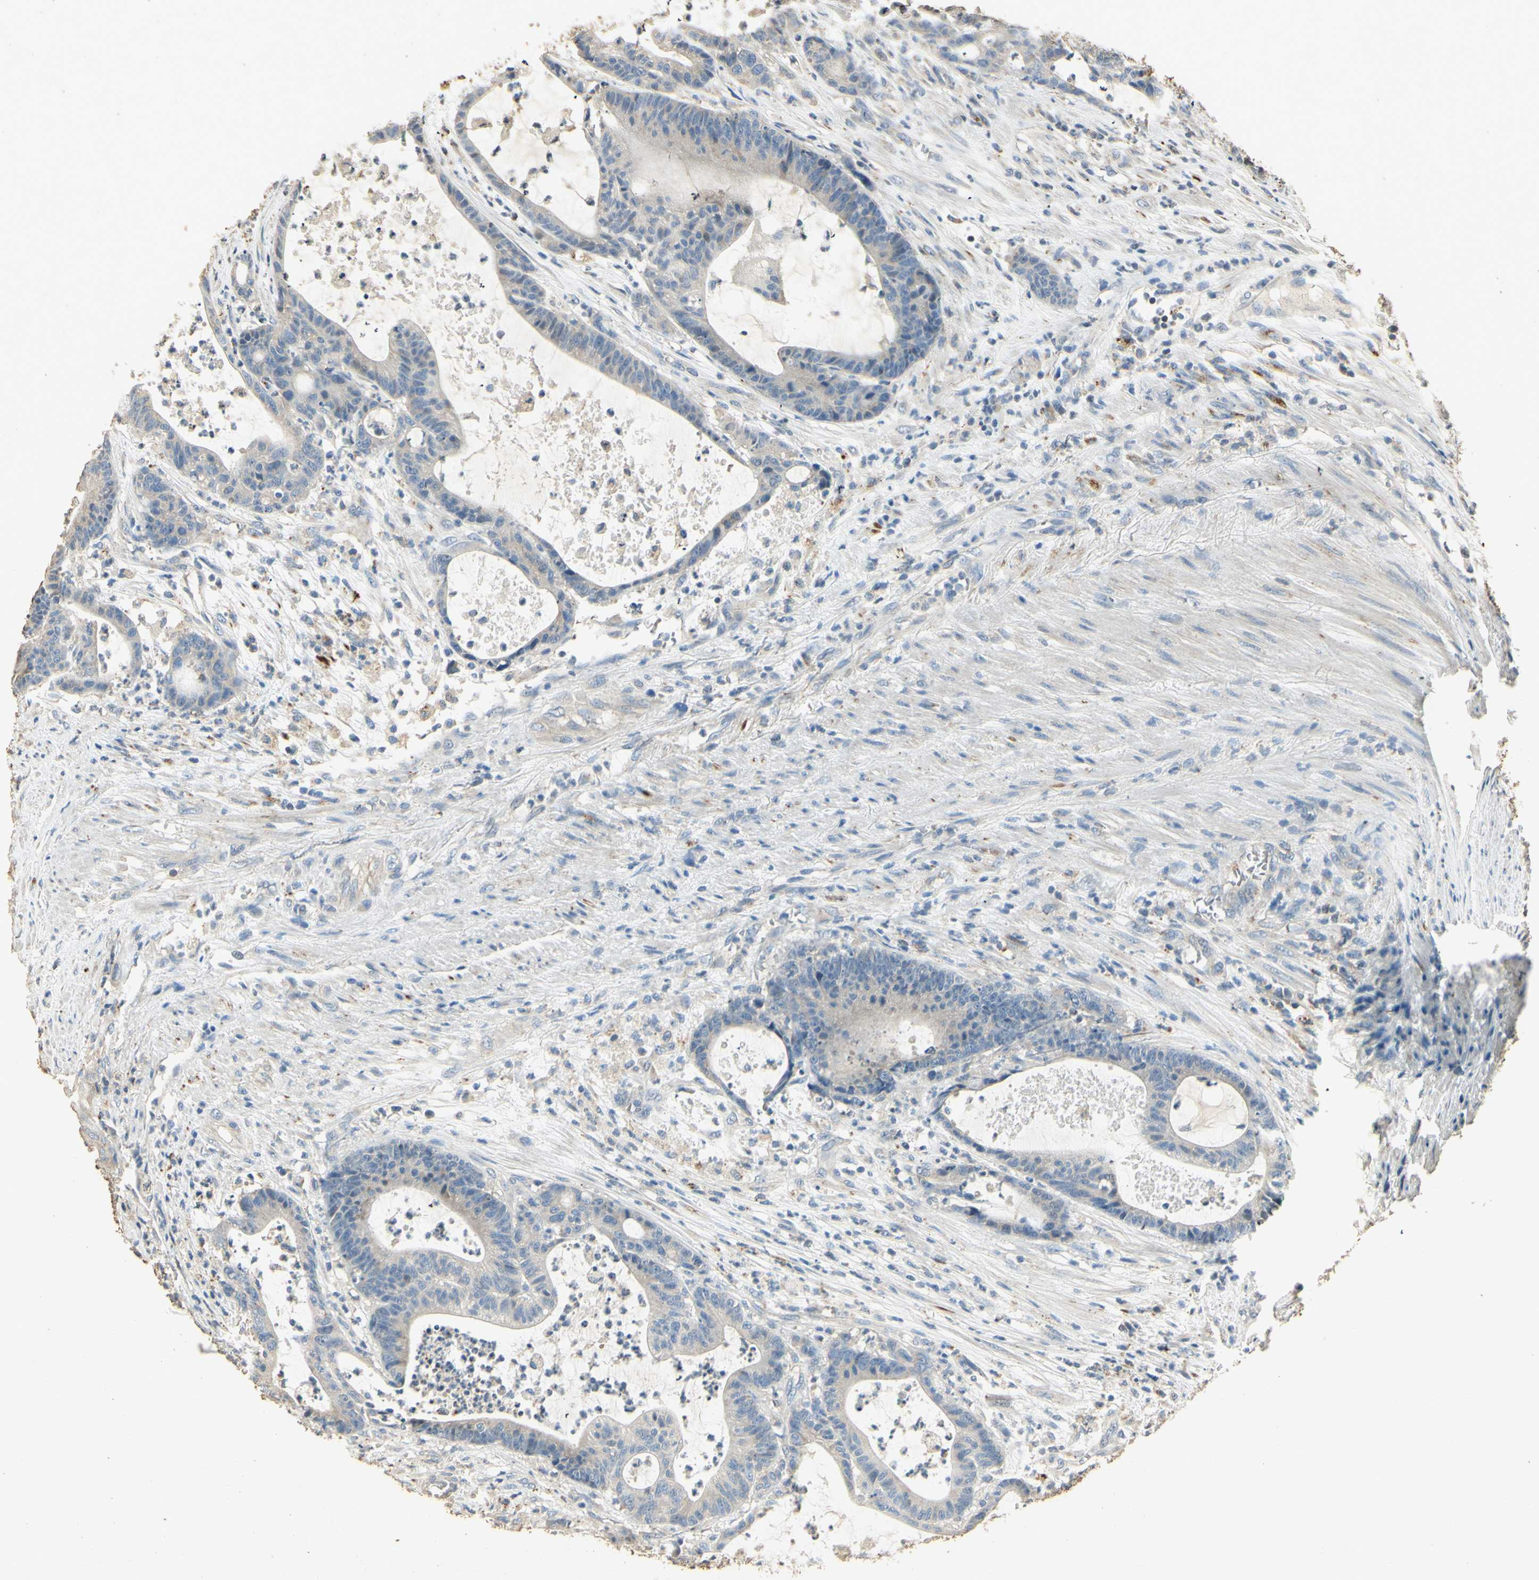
{"staining": {"intensity": "negative", "quantity": "none", "location": "none"}, "tissue": "colorectal cancer", "cell_type": "Tumor cells", "image_type": "cancer", "snomed": [{"axis": "morphology", "description": "Adenocarcinoma, NOS"}, {"axis": "topography", "description": "Colon"}], "caption": "Protein analysis of adenocarcinoma (colorectal) reveals no significant positivity in tumor cells.", "gene": "ARHGEF17", "patient": {"sex": "female", "age": 84}}